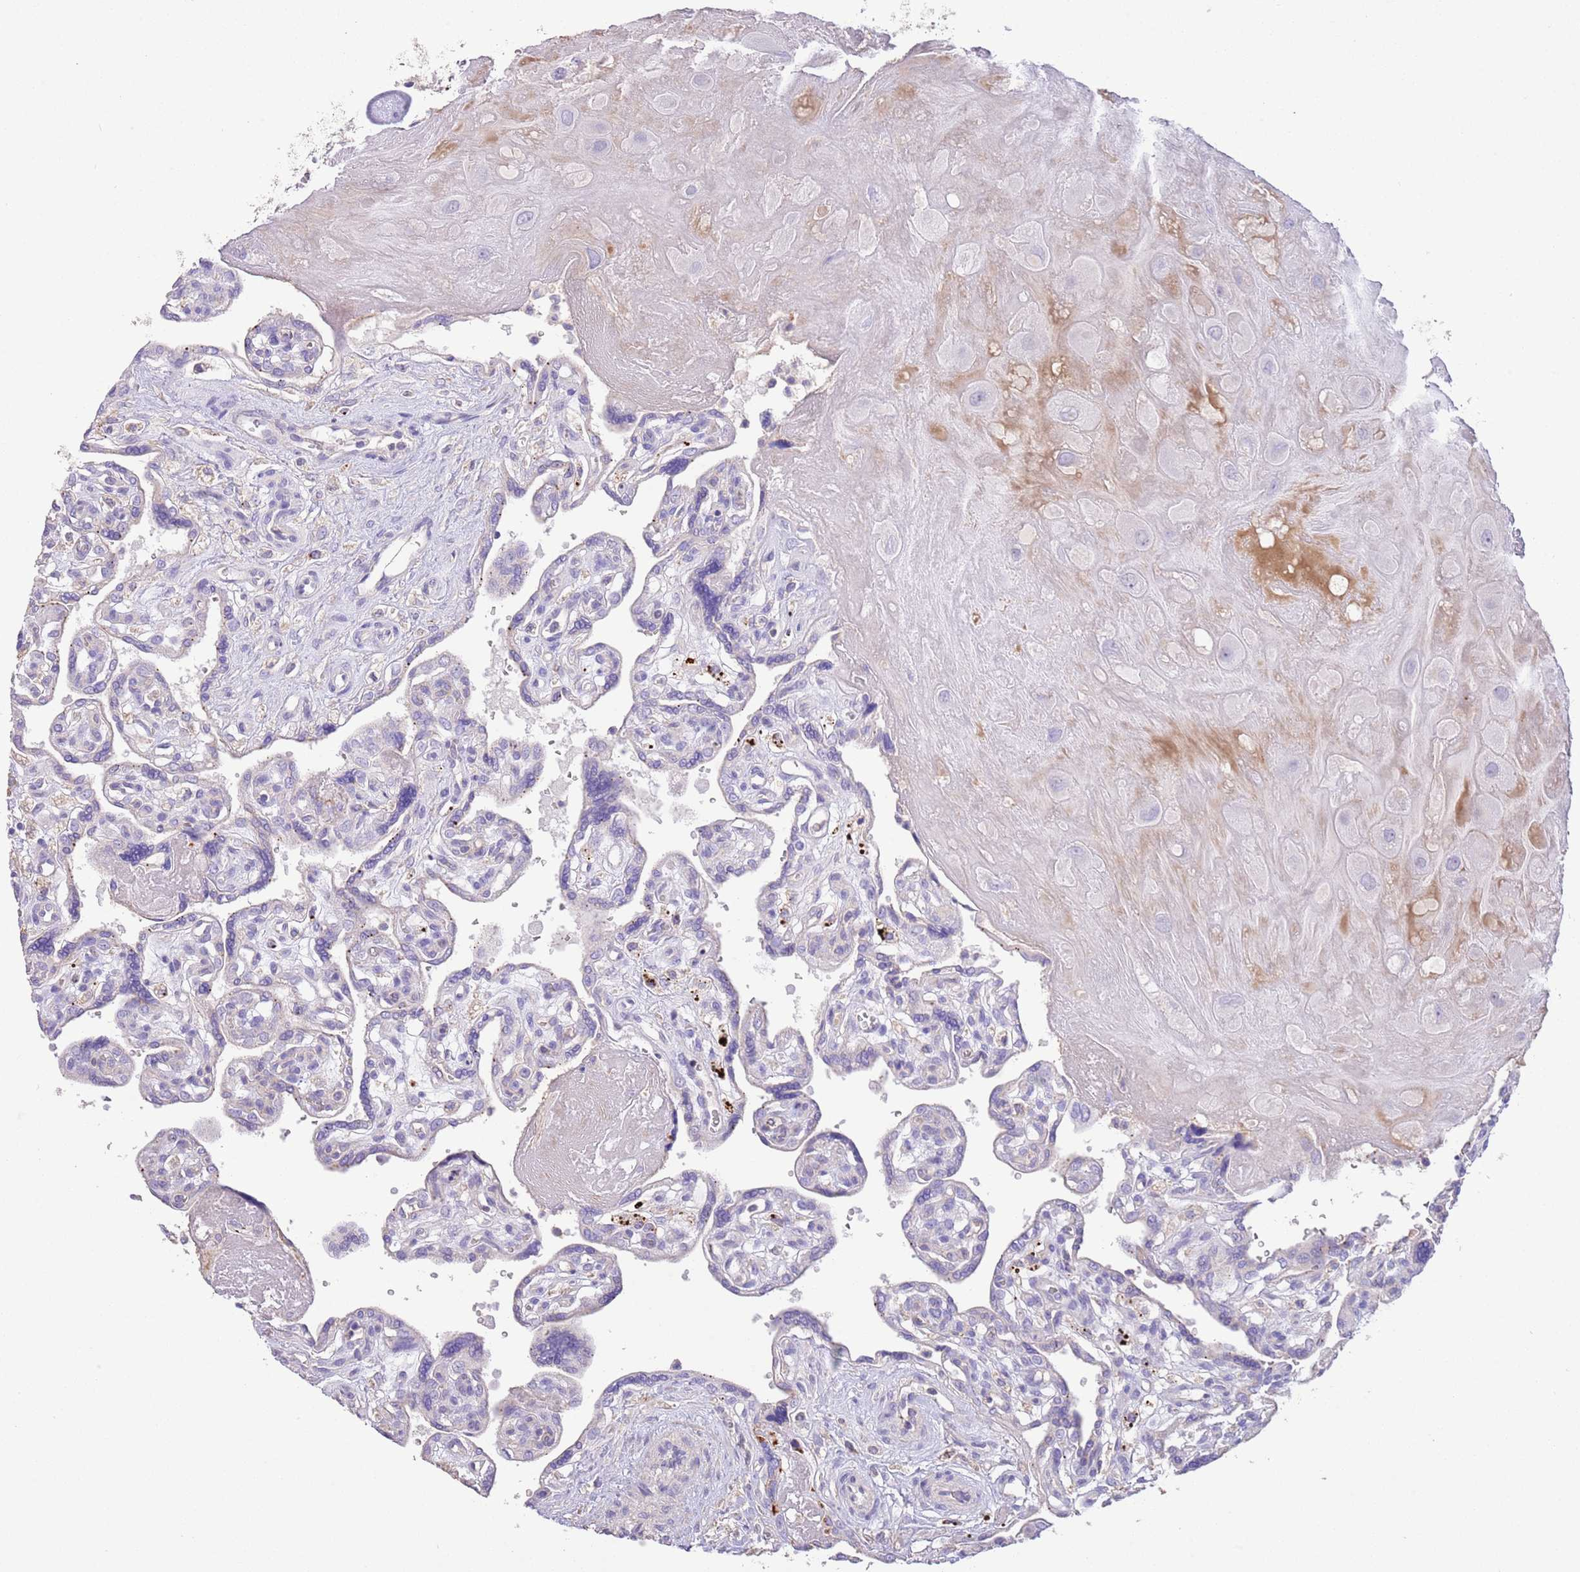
{"staining": {"intensity": "negative", "quantity": "none", "location": "none"}, "tissue": "placenta", "cell_type": "Decidual cells", "image_type": "normal", "snomed": [{"axis": "morphology", "description": "Normal tissue, NOS"}, {"axis": "topography", "description": "Placenta"}], "caption": "DAB (3,3'-diaminobenzidine) immunohistochemical staining of normal human placenta displays no significant staining in decidual cells. (DAB immunohistochemistry visualized using brightfield microscopy, high magnification).", "gene": "SFTPA1", "patient": {"sex": "female", "age": 39}}